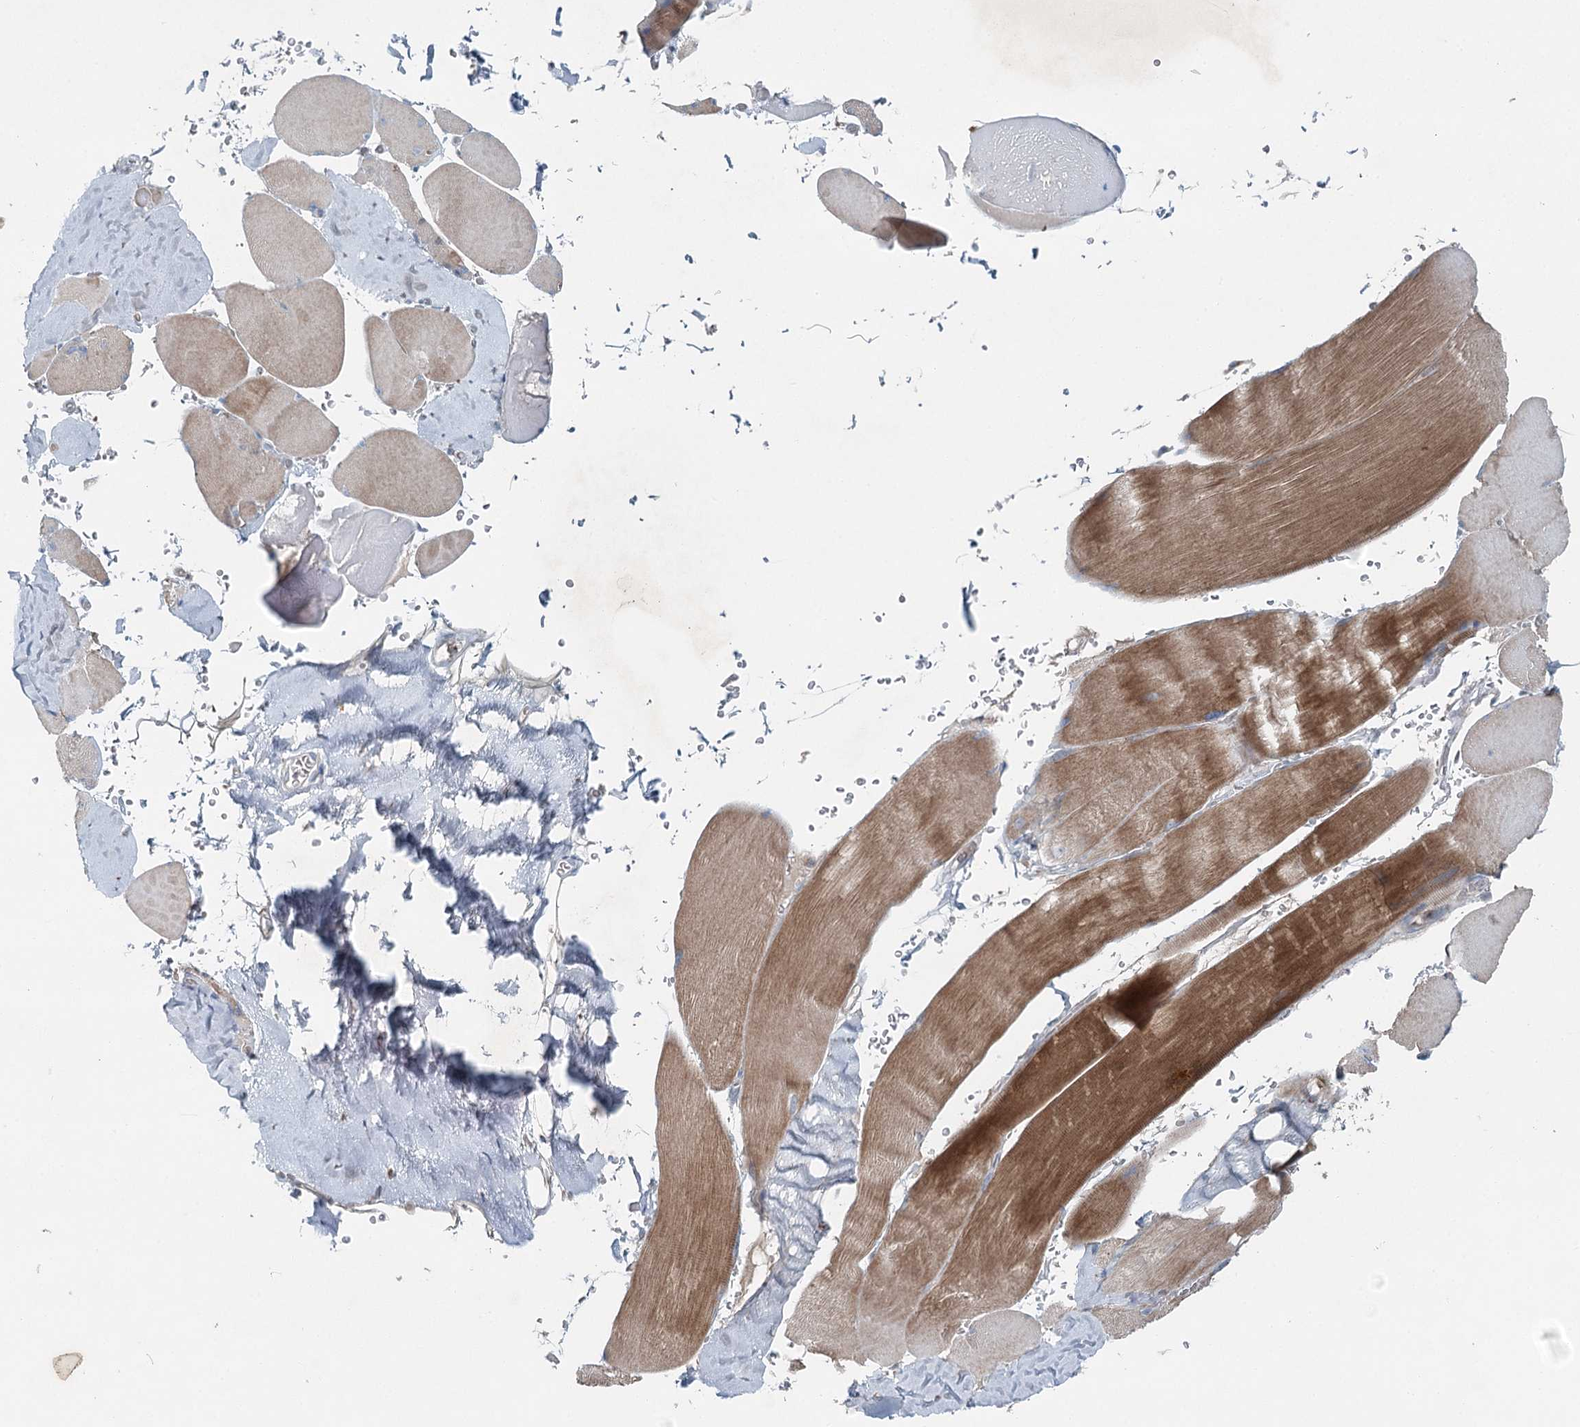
{"staining": {"intensity": "moderate", "quantity": ">75%", "location": "cytoplasmic/membranous"}, "tissue": "skeletal muscle", "cell_type": "Myocytes", "image_type": "normal", "snomed": [{"axis": "morphology", "description": "Normal tissue, NOS"}, {"axis": "topography", "description": "Skeletal muscle"}, {"axis": "topography", "description": "Head-Neck"}], "caption": "About >75% of myocytes in unremarkable skeletal muscle demonstrate moderate cytoplasmic/membranous protein expression as visualized by brown immunohistochemical staining.", "gene": "CHCHD5", "patient": {"sex": "male", "age": 66}}